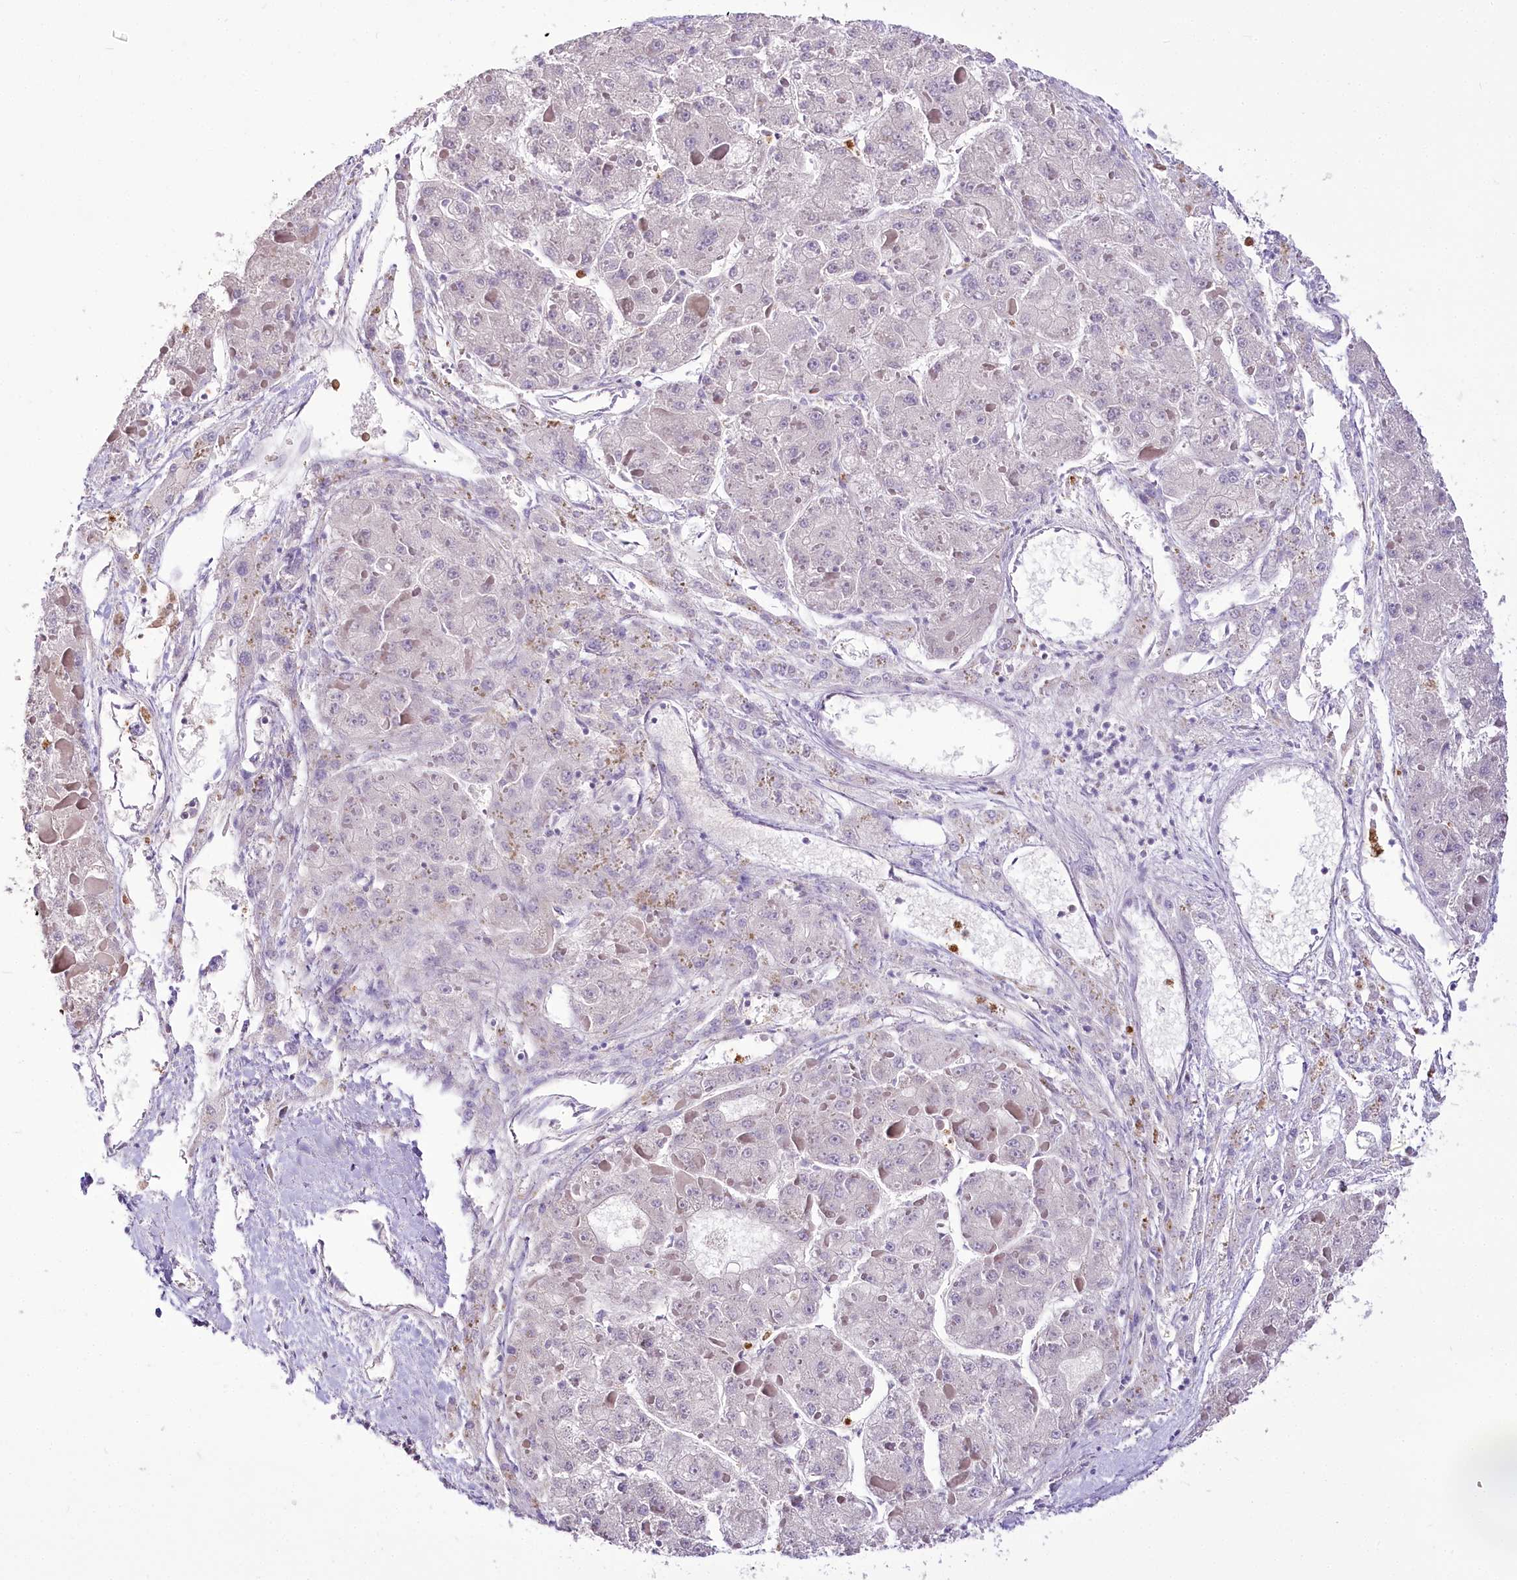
{"staining": {"intensity": "negative", "quantity": "none", "location": "none"}, "tissue": "liver cancer", "cell_type": "Tumor cells", "image_type": "cancer", "snomed": [{"axis": "morphology", "description": "Carcinoma, Hepatocellular, NOS"}, {"axis": "topography", "description": "Liver"}], "caption": "Immunohistochemistry photomicrograph of human liver cancer (hepatocellular carcinoma) stained for a protein (brown), which exhibits no positivity in tumor cells.", "gene": "DPYD", "patient": {"sex": "female", "age": 73}}